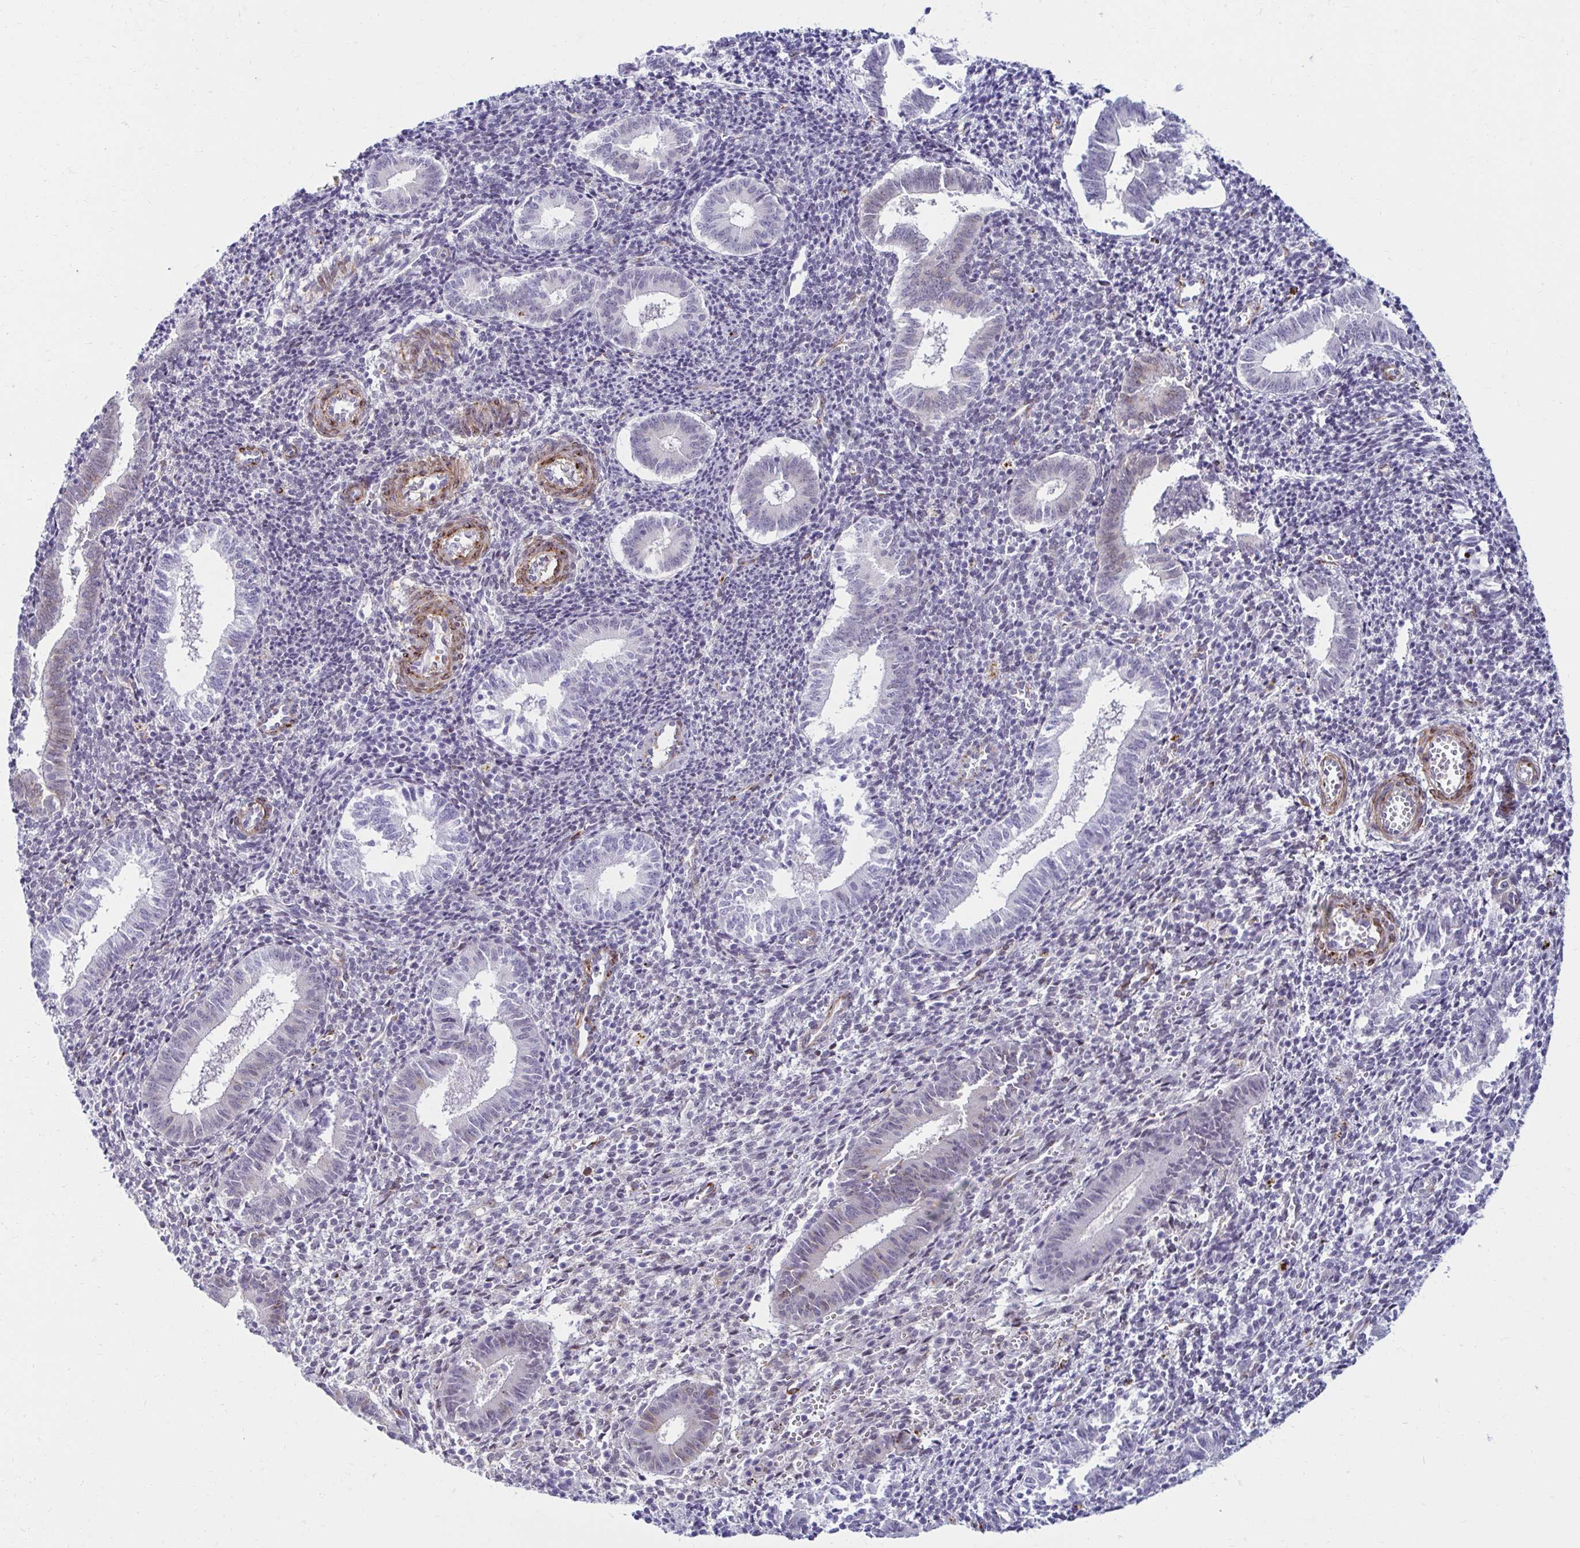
{"staining": {"intensity": "negative", "quantity": "none", "location": "none"}, "tissue": "endometrium", "cell_type": "Cells in endometrial stroma", "image_type": "normal", "snomed": [{"axis": "morphology", "description": "Normal tissue, NOS"}, {"axis": "topography", "description": "Endometrium"}], "caption": "IHC of benign human endometrium reveals no positivity in cells in endometrial stroma.", "gene": "ANKRD62", "patient": {"sex": "female", "age": 25}}